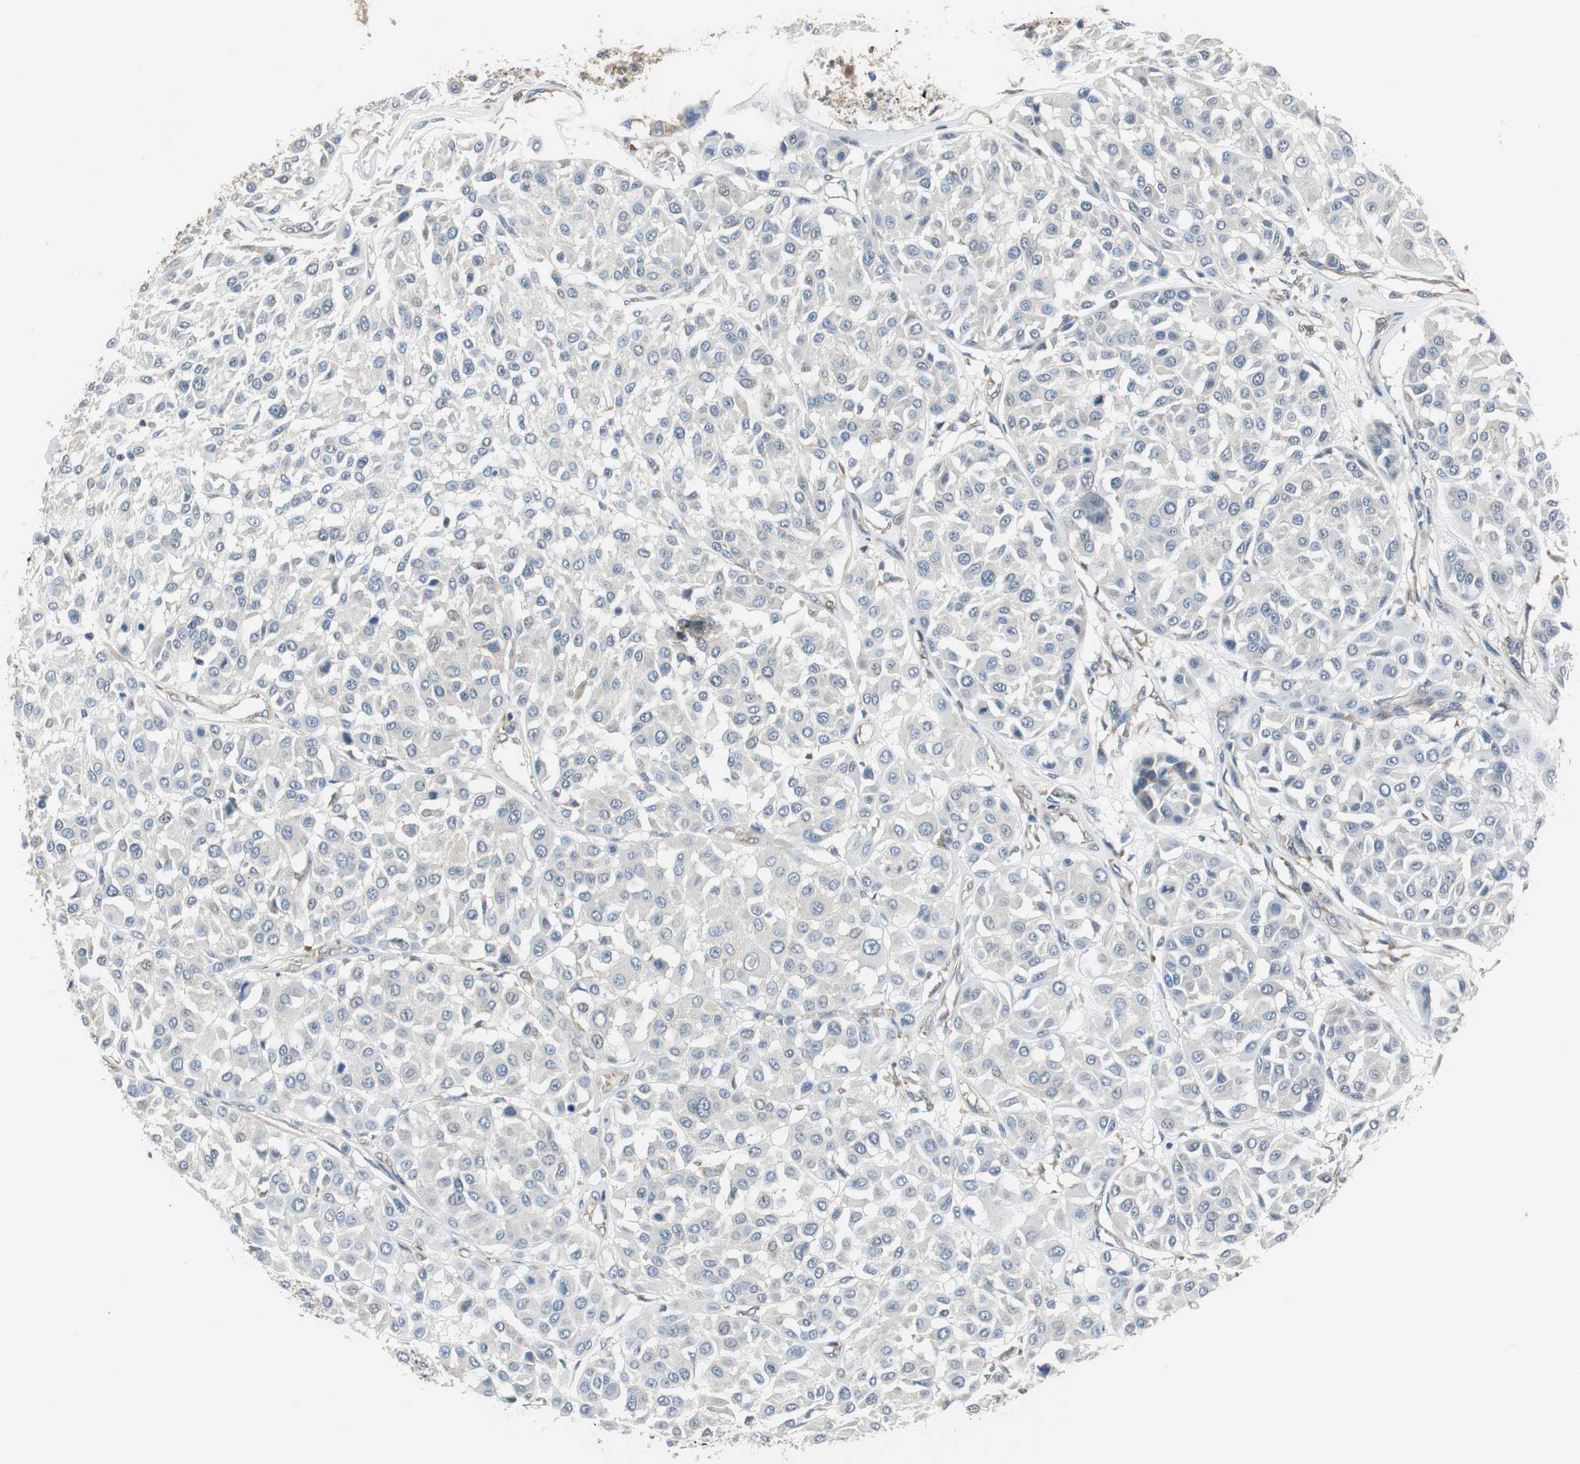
{"staining": {"intensity": "negative", "quantity": "none", "location": "none"}, "tissue": "melanoma", "cell_type": "Tumor cells", "image_type": "cancer", "snomed": [{"axis": "morphology", "description": "Malignant melanoma, Metastatic site"}, {"axis": "topography", "description": "Soft tissue"}], "caption": "This is an immunohistochemistry (IHC) histopathology image of human malignant melanoma (metastatic site). There is no staining in tumor cells.", "gene": "CNOT3", "patient": {"sex": "male", "age": 41}}